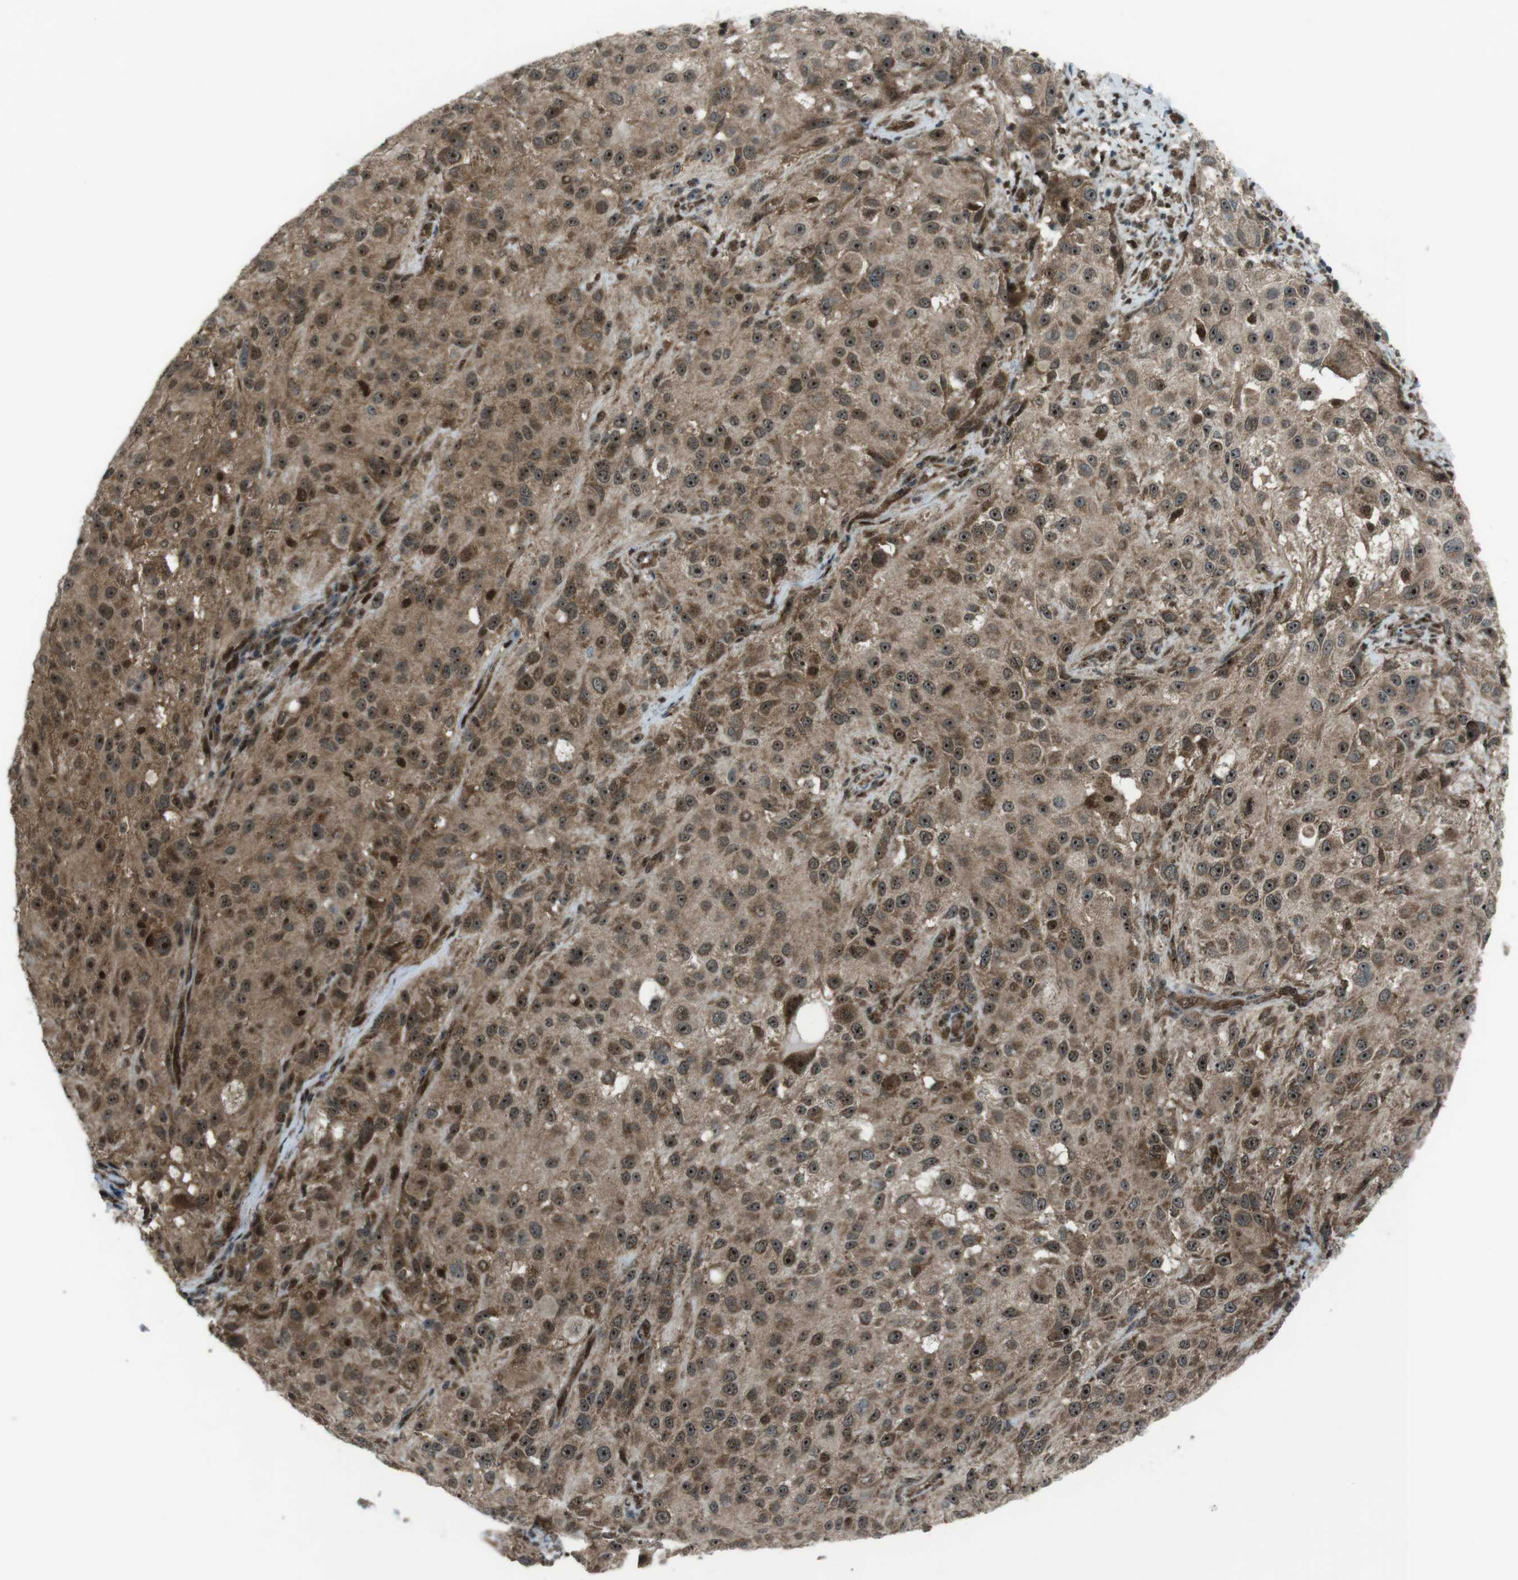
{"staining": {"intensity": "strong", "quantity": ">75%", "location": "cytoplasmic/membranous,nuclear"}, "tissue": "melanoma", "cell_type": "Tumor cells", "image_type": "cancer", "snomed": [{"axis": "morphology", "description": "Necrosis, NOS"}, {"axis": "morphology", "description": "Malignant melanoma, NOS"}, {"axis": "topography", "description": "Skin"}], "caption": "A high-resolution photomicrograph shows immunohistochemistry staining of malignant melanoma, which reveals strong cytoplasmic/membranous and nuclear expression in approximately >75% of tumor cells.", "gene": "CSNK1D", "patient": {"sex": "female", "age": 87}}